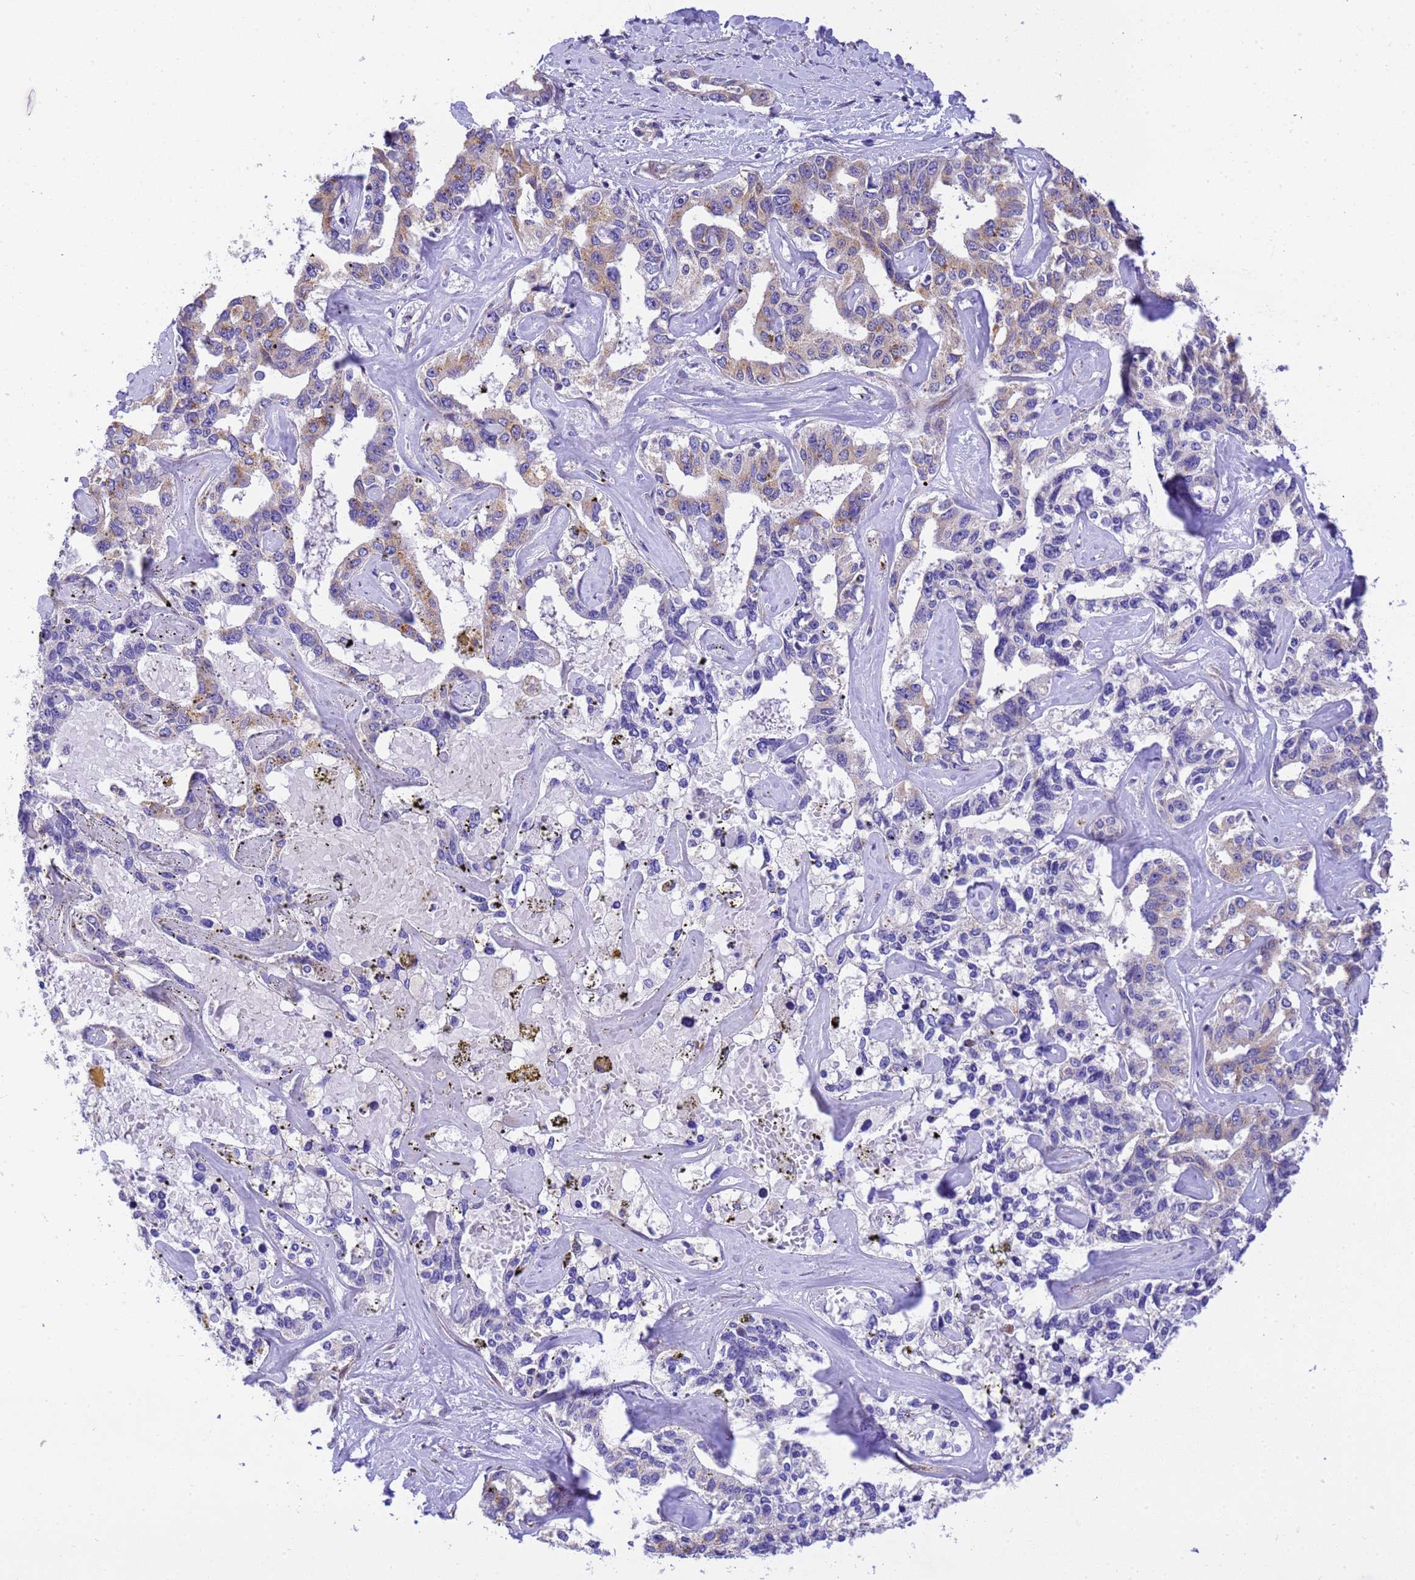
{"staining": {"intensity": "weak", "quantity": "25%-75%", "location": "cytoplasmic/membranous"}, "tissue": "liver cancer", "cell_type": "Tumor cells", "image_type": "cancer", "snomed": [{"axis": "morphology", "description": "Cholangiocarcinoma"}, {"axis": "topography", "description": "Liver"}], "caption": "Tumor cells exhibit low levels of weak cytoplasmic/membranous expression in approximately 25%-75% of cells in liver cancer (cholangiocarcinoma).", "gene": "RHBDD3", "patient": {"sex": "male", "age": 59}}